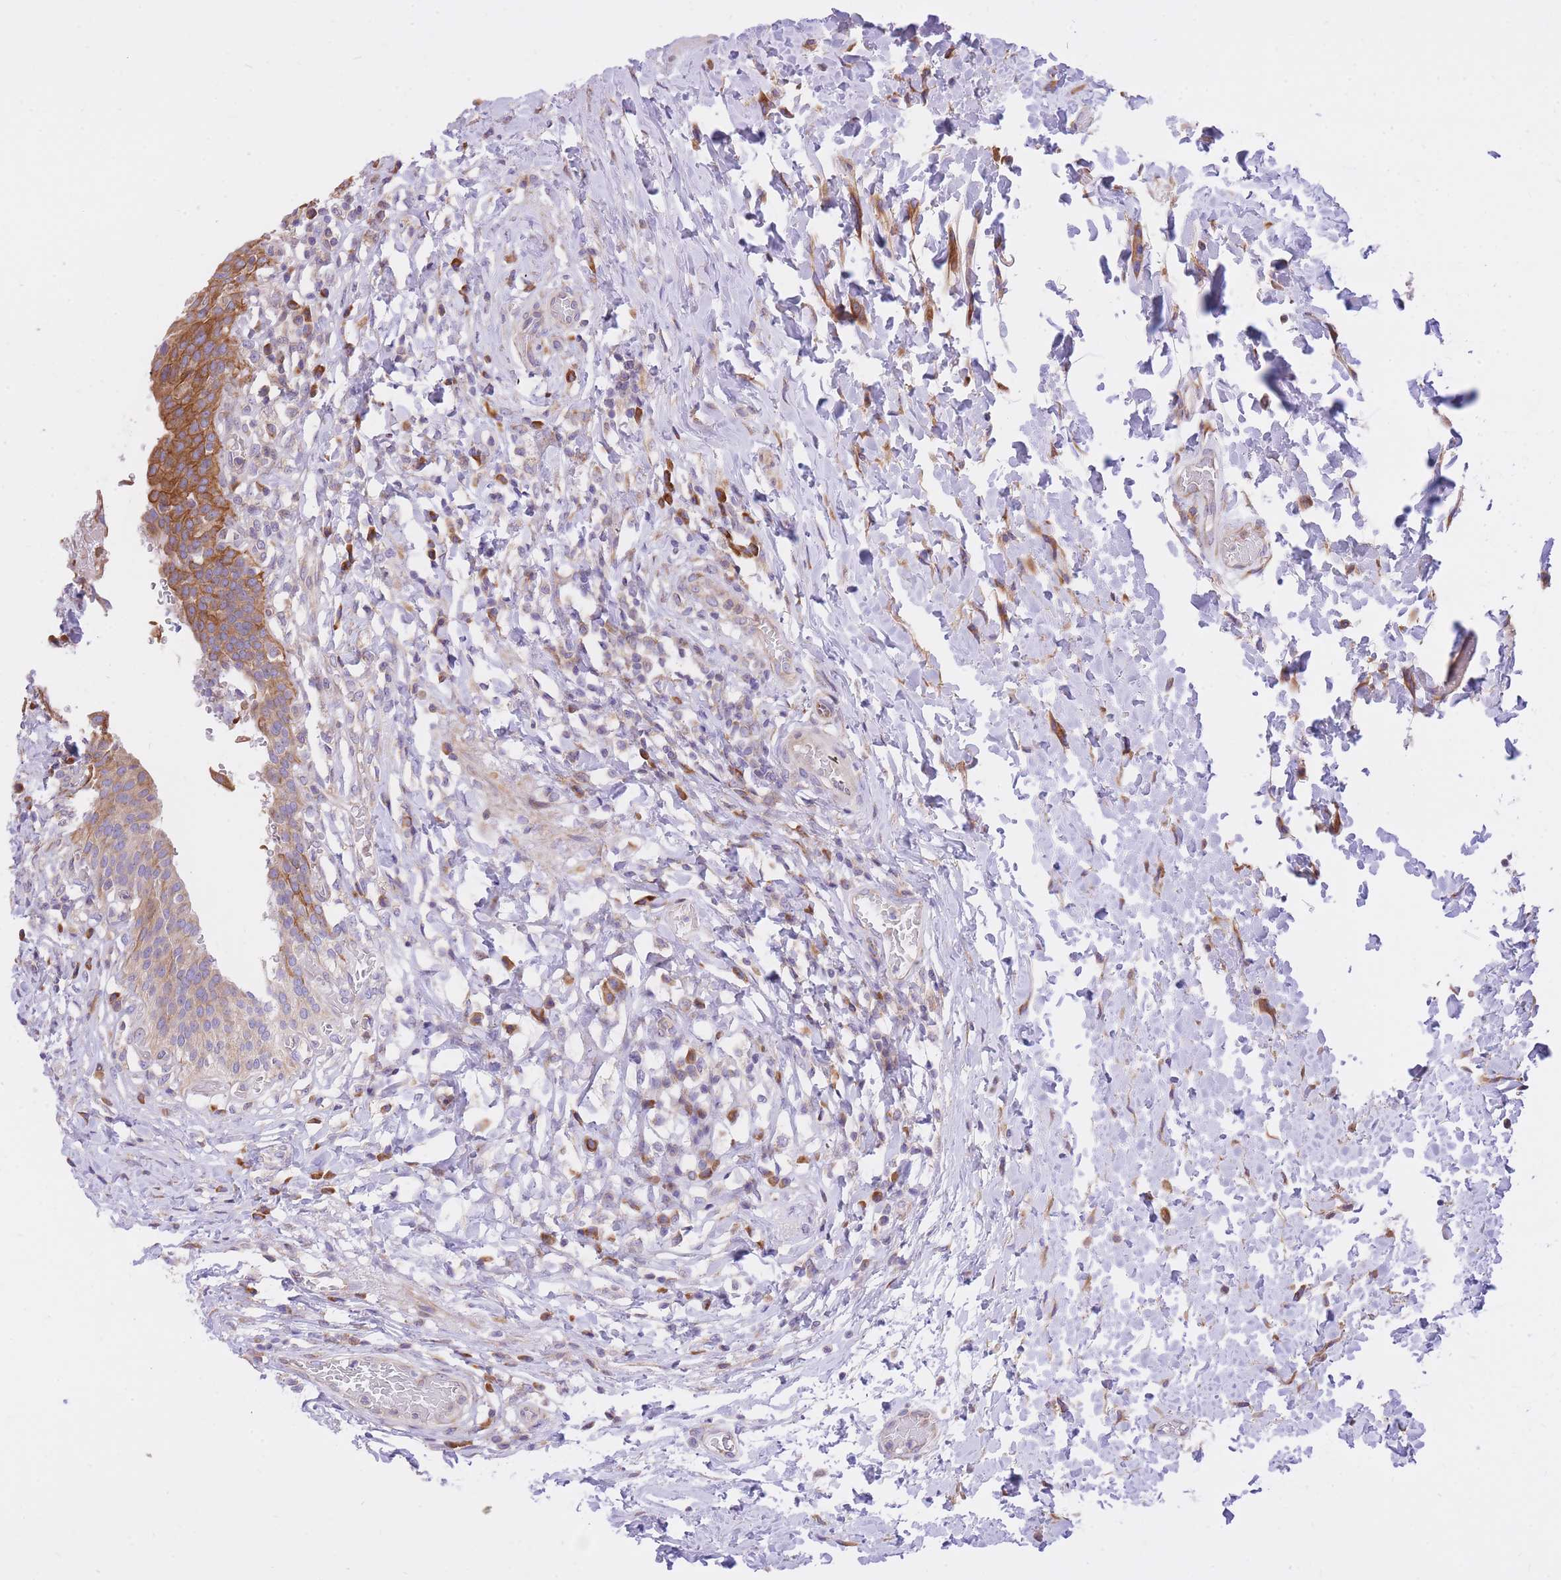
{"staining": {"intensity": "moderate", "quantity": ">75%", "location": "cytoplasmic/membranous"}, "tissue": "urinary bladder", "cell_type": "Urothelial cells", "image_type": "normal", "snomed": [{"axis": "morphology", "description": "Normal tissue, NOS"}, {"axis": "morphology", "description": "Inflammation, NOS"}, {"axis": "topography", "description": "Urinary bladder"}], "caption": "A brown stain highlights moderate cytoplasmic/membranous expression of a protein in urothelial cells of benign urinary bladder.", "gene": "GBP7", "patient": {"sex": "male", "age": 64}}